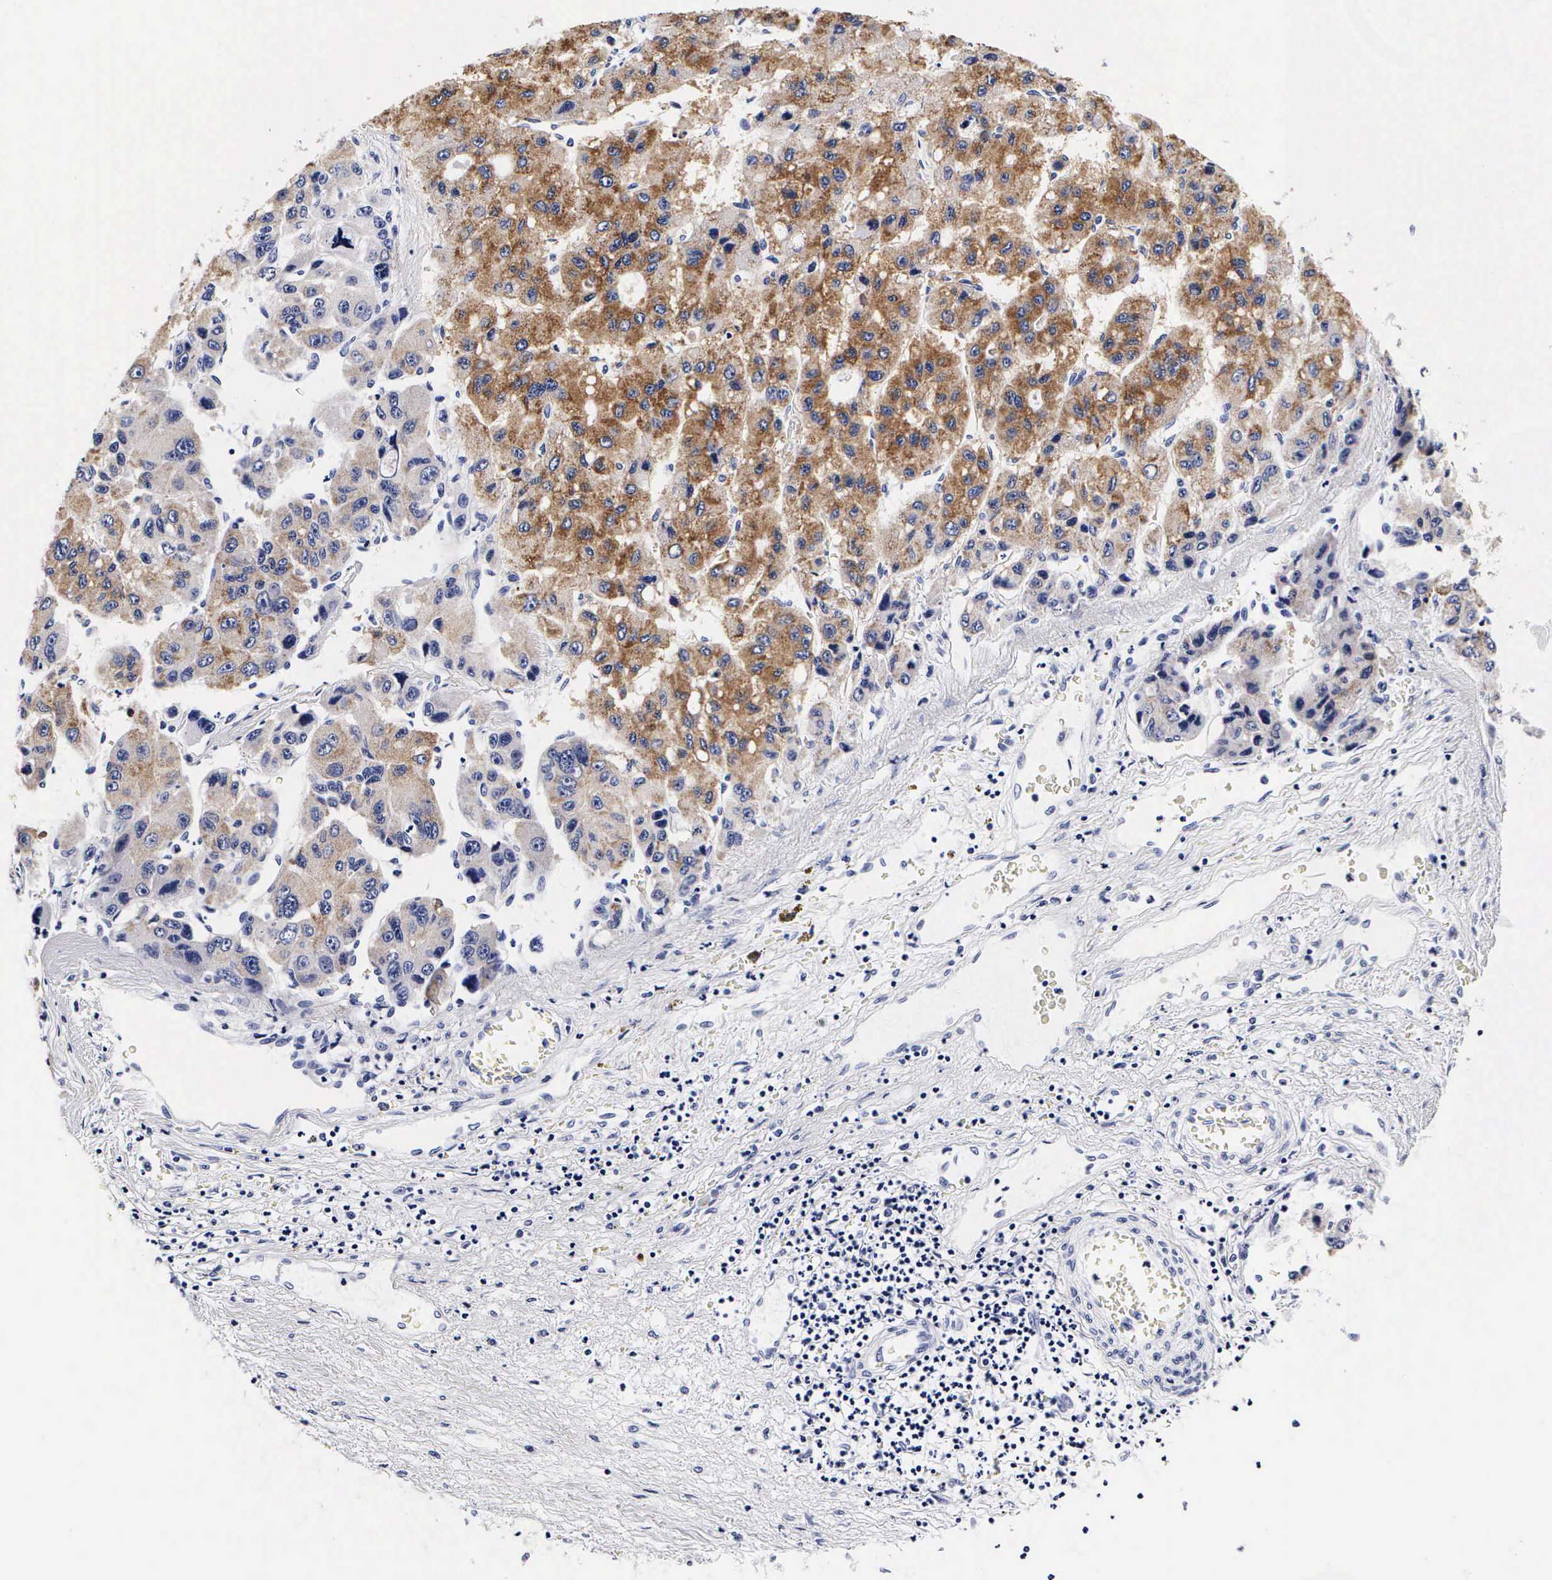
{"staining": {"intensity": "moderate", "quantity": ">75%", "location": "cytoplasmic/membranous"}, "tissue": "liver cancer", "cell_type": "Tumor cells", "image_type": "cancer", "snomed": [{"axis": "morphology", "description": "Carcinoma, Hepatocellular, NOS"}, {"axis": "topography", "description": "Liver"}], "caption": "Liver cancer (hepatocellular carcinoma) stained with IHC displays moderate cytoplasmic/membranous staining in approximately >75% of tumor cells.", "gene": "RNASE6", "patient": {"sex": "male", "age": 64}}